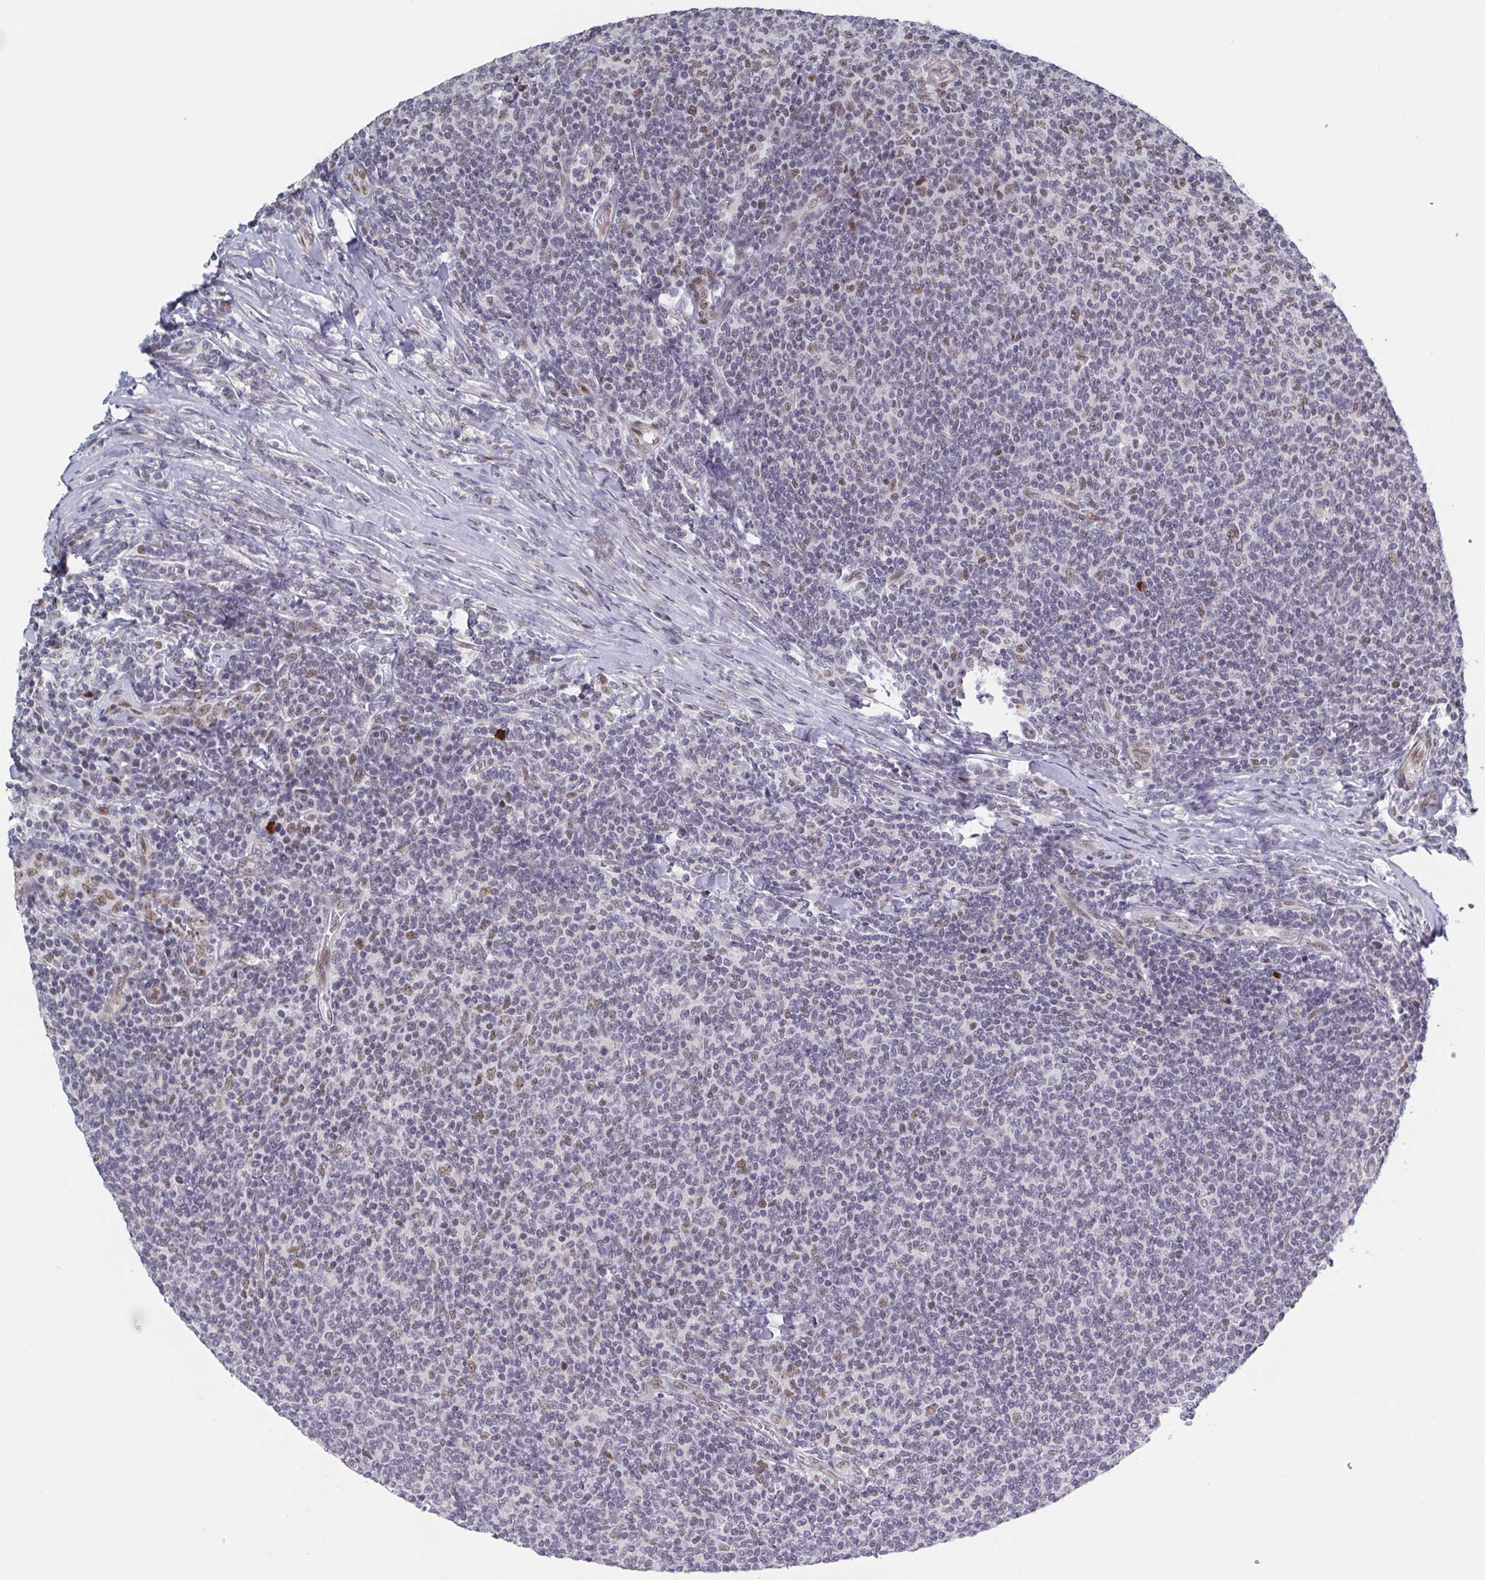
{"staining": {"intensity": "weak", "quantity": "25%-75%", "location": "nuclear"}, "tissue": "lymphoma", "cell_type": "Tumor cells", "image_type": "cancer", "snomed": [{"axis": "morphology", "description": "Malignant lymphoma, non-Hodgkin's type, Low grade"}, {"axis": "topography", "description": "Lymph node"}], "caption": "A photomicrograph of low-grade malignant lymphoma, non-Hodgkin's type stained for a protein shows weak nuclear brown staining in tumor cells. Using DAB (3,3'-diaminobenzidine) (brown) and hematoxylin (blue) stains, captured at high magnification using brightfield microscopy.", "gene": "BCL7B", "patient": {"sex": "male", "age": 52}}